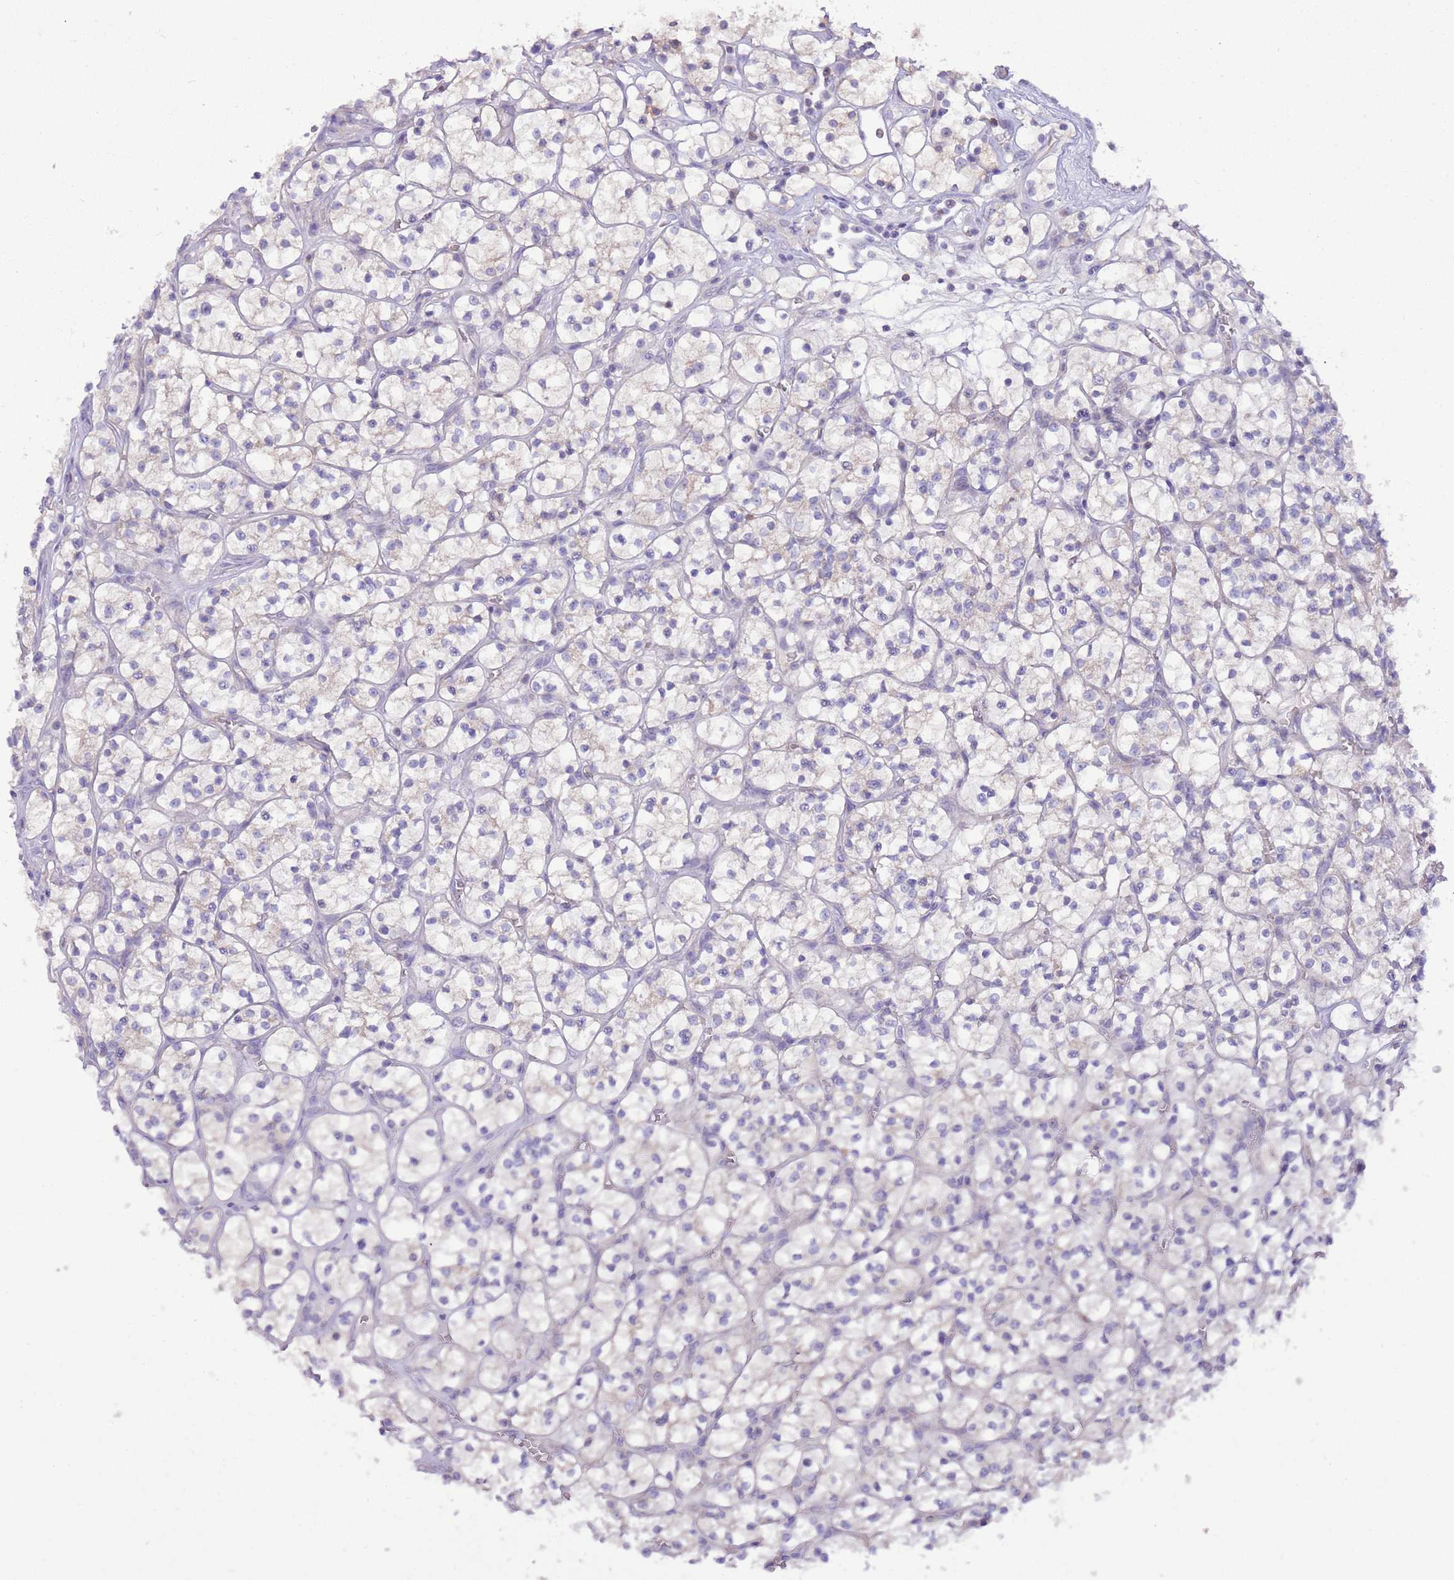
{"staining": {"intensity": "negative", "quantity": "none", "location": "none"}, "tissue": "renal cancer", "cell_type": "Tumor cells", "image_type": "cancer", "snomed": [{"axis": "morphology", "description": "Adenocarcinoma, NOS"}, {"axis": "topography", "description": "Kidney"}], "caption": "Tumor cells show no significant positivity in renal adenocarcinoma.", "gene": "PRR32", "patient": {"sex": "female", "age": 64}}